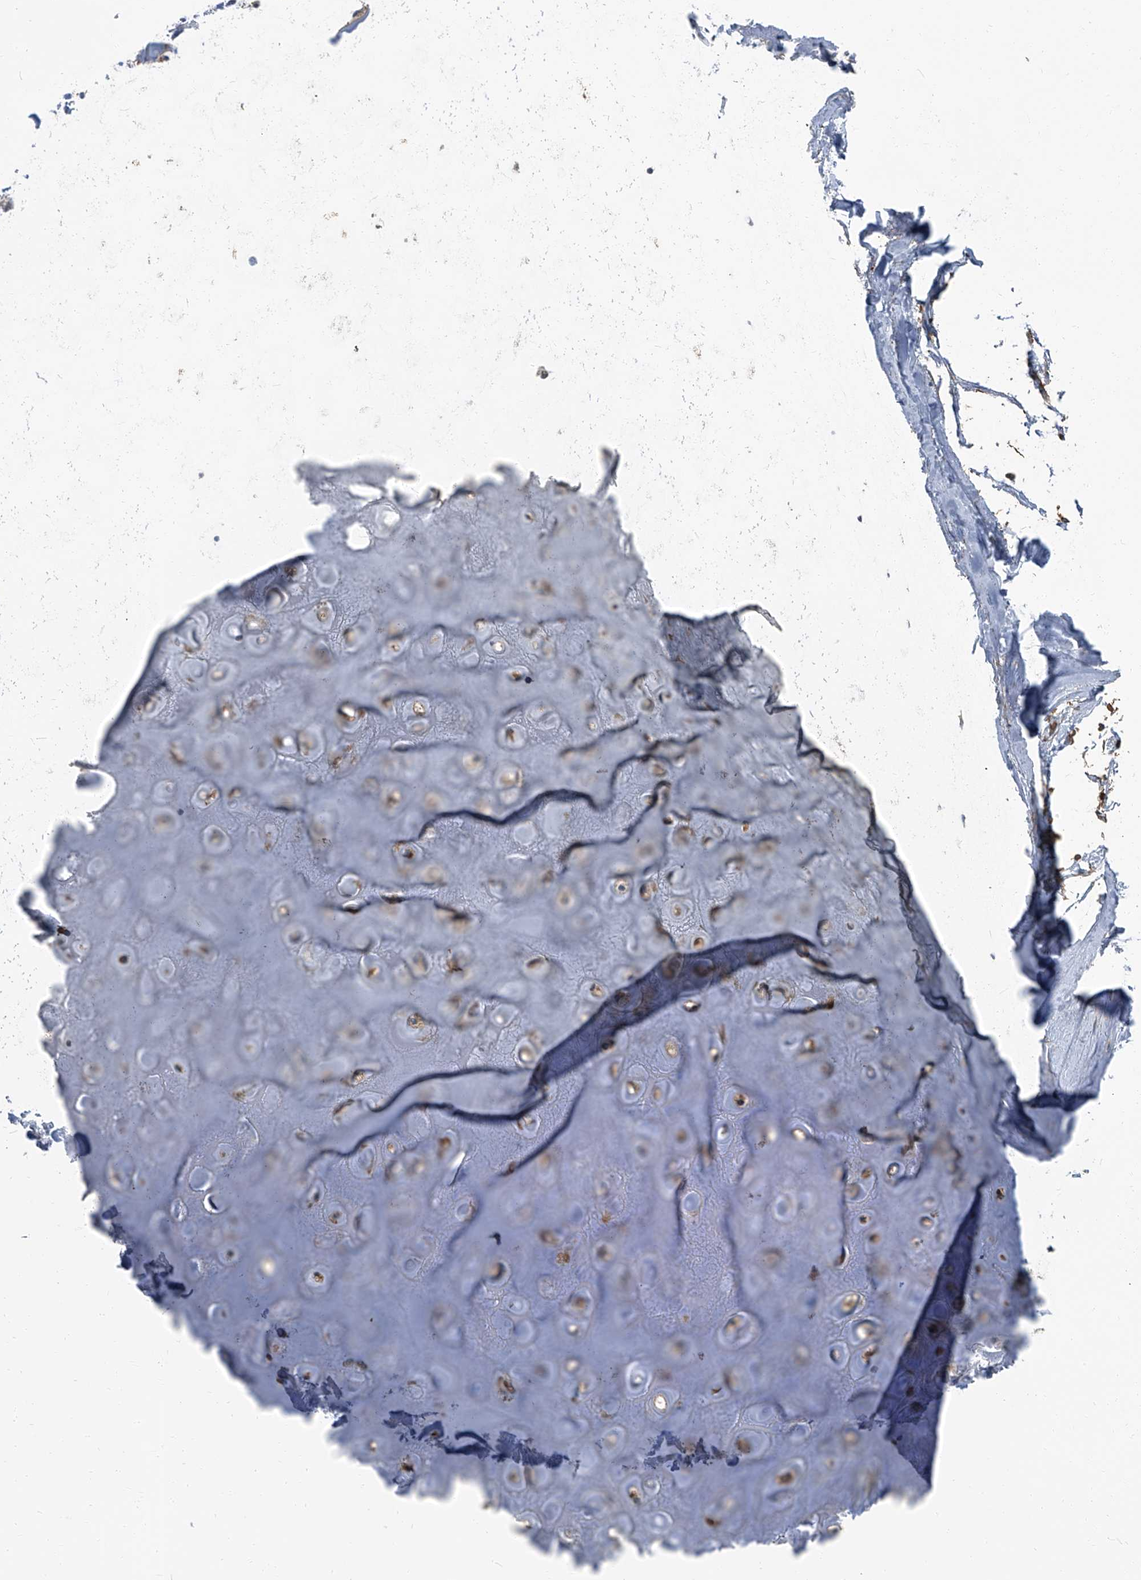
{"staining": {"intensity": "moderate", "quantity": ">75%", "location": "cytoplasmic/membranous"}, "tissue": "adipose tissue", "cell_type": "Adipocytes", "image_type": "normal", "snomed": [{"axis": "morphology", "description": "Normal tissue, NOS"}, {"axis": "morphology", "description": "Basal cell carcinoma"}, {"axis": "topography", "description": "Skin"}], "caption": "Immunohistochemical staining of benign human adipose tissue displays medium levels of moderate cytoplasmic/membranous staining in approximately >75% of adipocytes.", "gene": "SEPTIN7", "patient": {"sex": "female", "age": 89}}